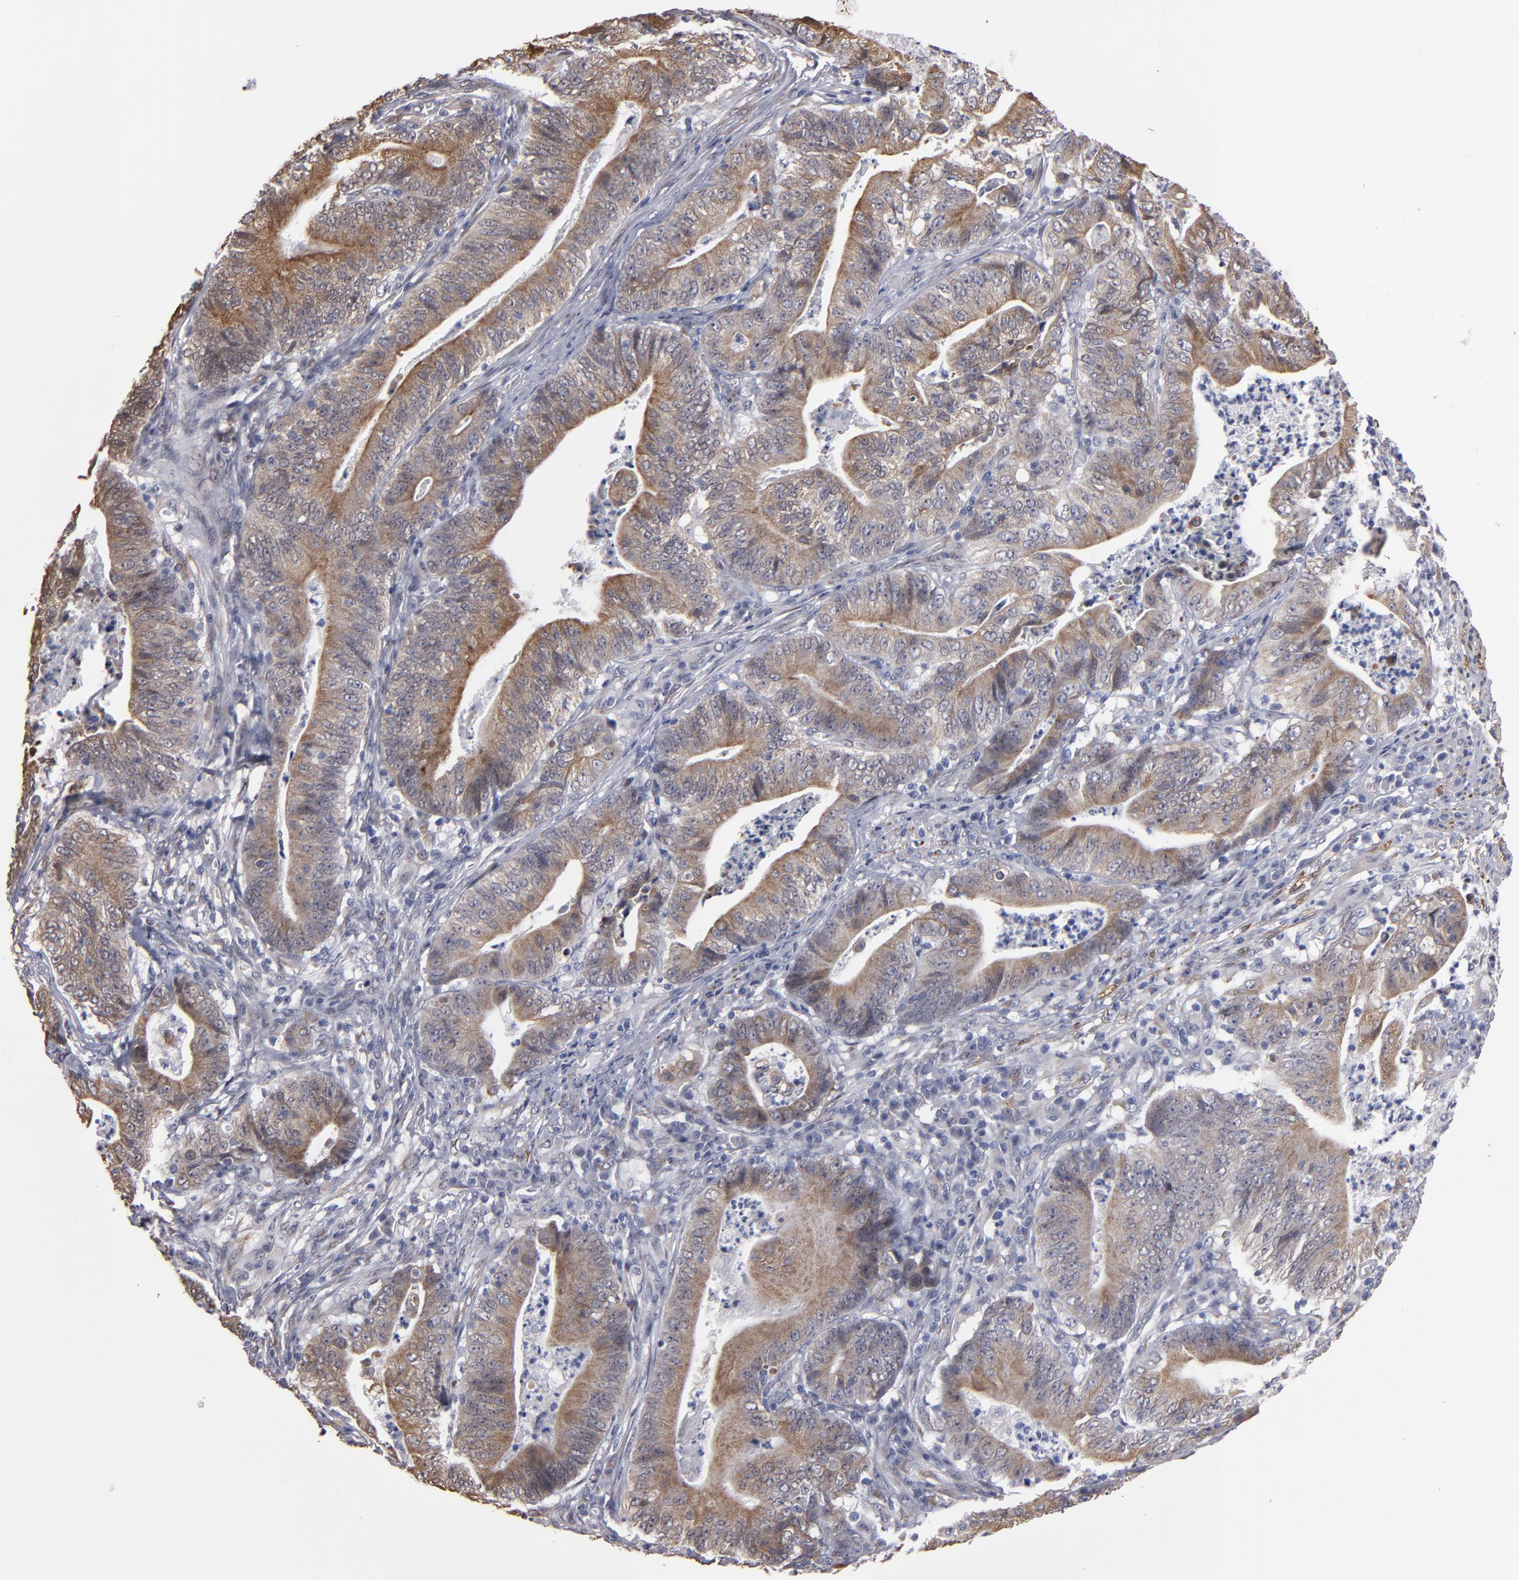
{"staining": {"intensity": "moderate", "quantity": ">75%", "location": "cytoplasmic/membranous"}, "tissue": "stomach cancer", "cell_type": "Tumor cells", "image_type": "cancer", "snomed": [{"axis": "morphology", "description": "Adenocarcinoma, NOS"}, {"axis": "topography", "description": "Stomach, lower"}], "caption": "Stomach cancer (adenocarcinoma) tissue exhibits moderate cytoplasmic/membranous staining in about >75% of tumor cells, visualized by immunohistochemistry.", "gene": "PGRMC1", "patient": {"sex": "female", "age": 86}}